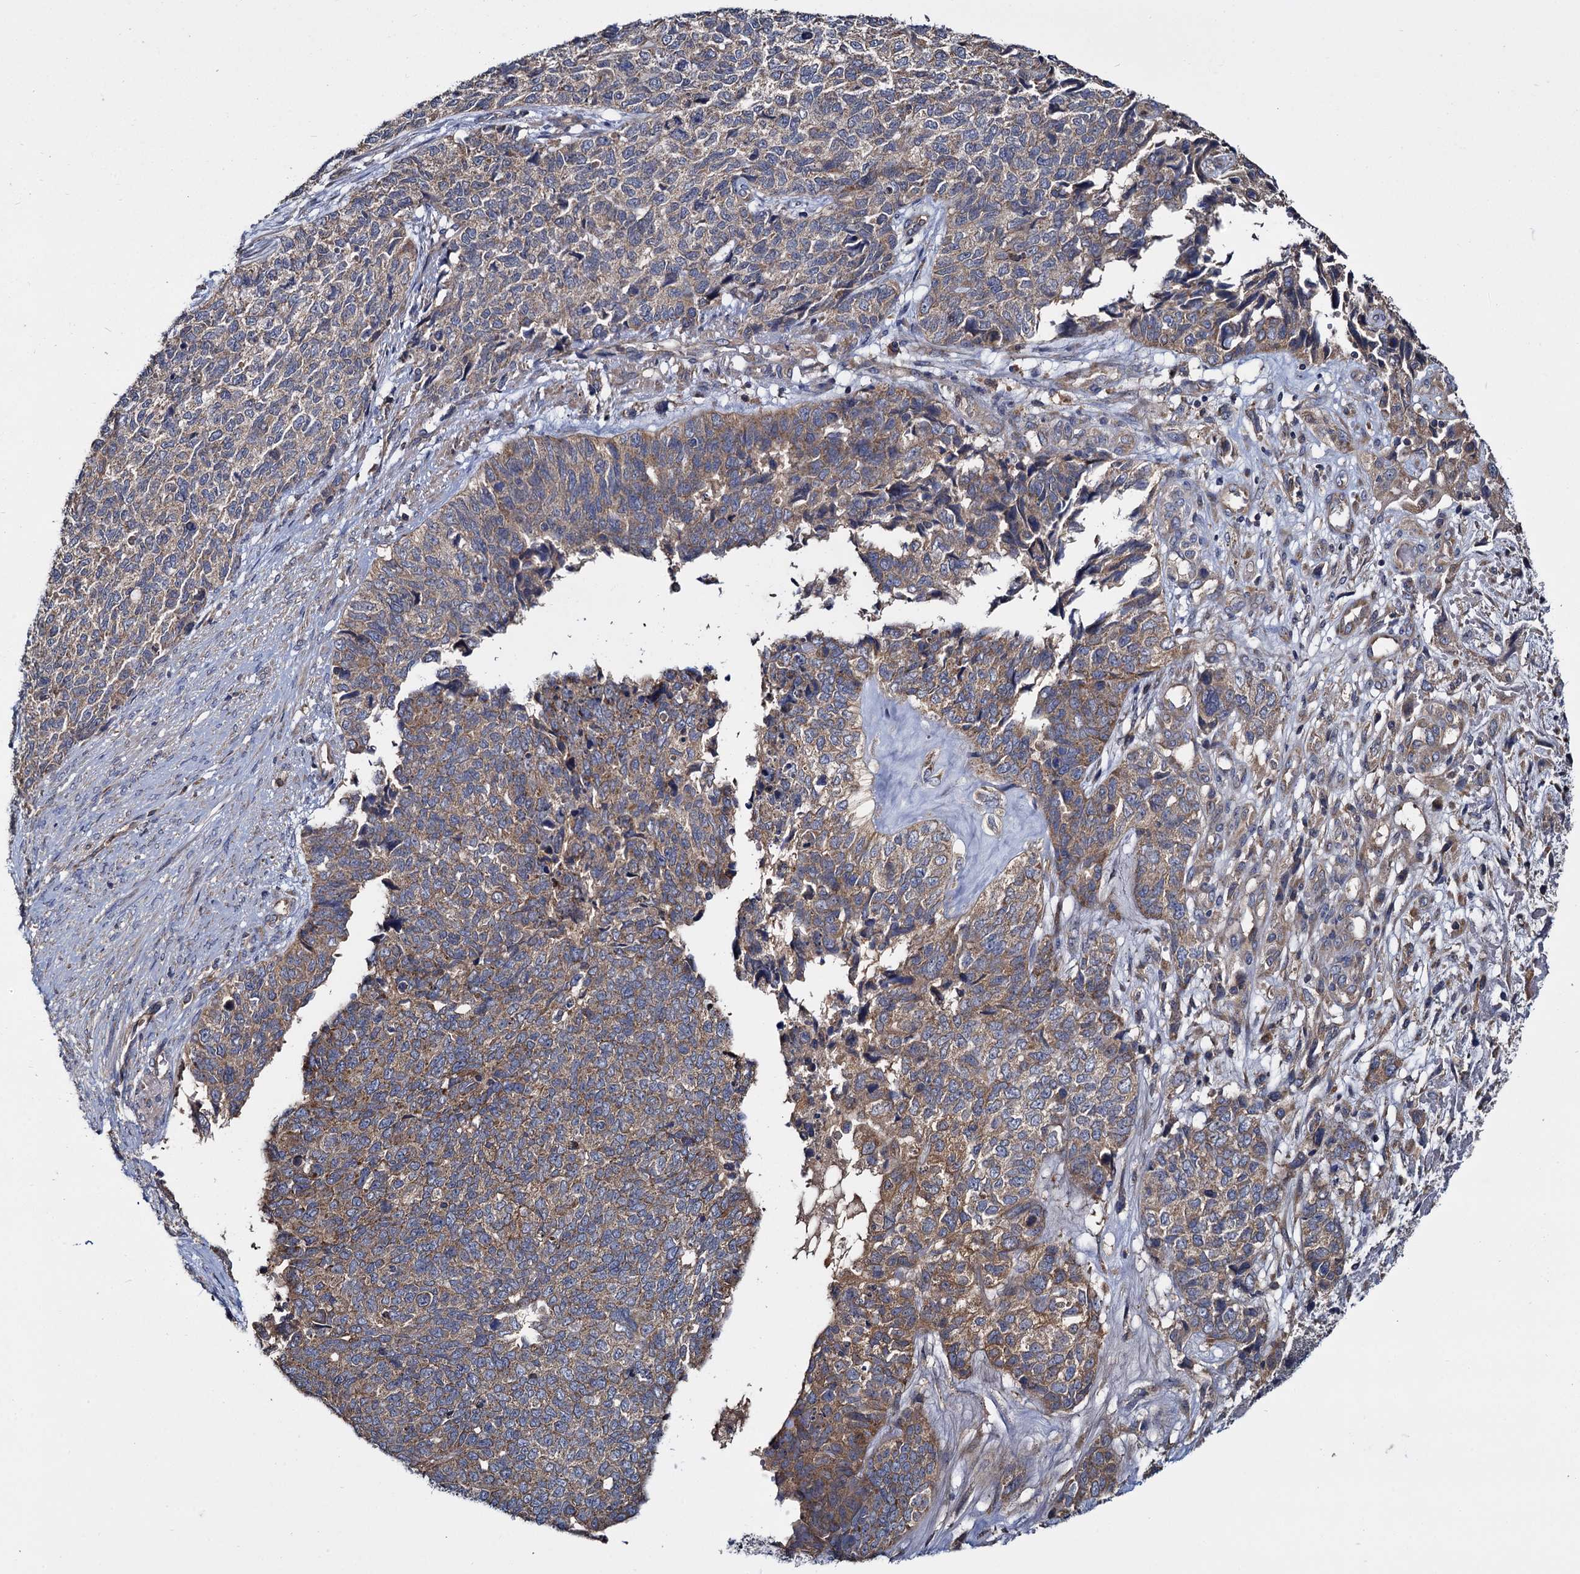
{"staining": {"intensity": "moderate", "quantity": "25%-75%", "location": "cytoplasmic/membranous"}, "tissue": "cervical cancer", "cell_type": "Tumor cells", "image_type": "cancer", "snomed": [{"axis": "morphology", "description": "Squamous cell carcinoma, NOS"}, {"axis": "topography", "description": "Cervix"}], "caption": "Moderate cytoplasmic/membranous expression is appreciated in about 25%-75% of tumor cells in cervical cancer (squamous cell carcinoma). The protein of interest is stained brown, and the nuclei are stained in blue (DAB IHC with brightfield microscopy, high magnification).", "gene": "CEP192", "patient": {"sex": "female", "age": 63}}